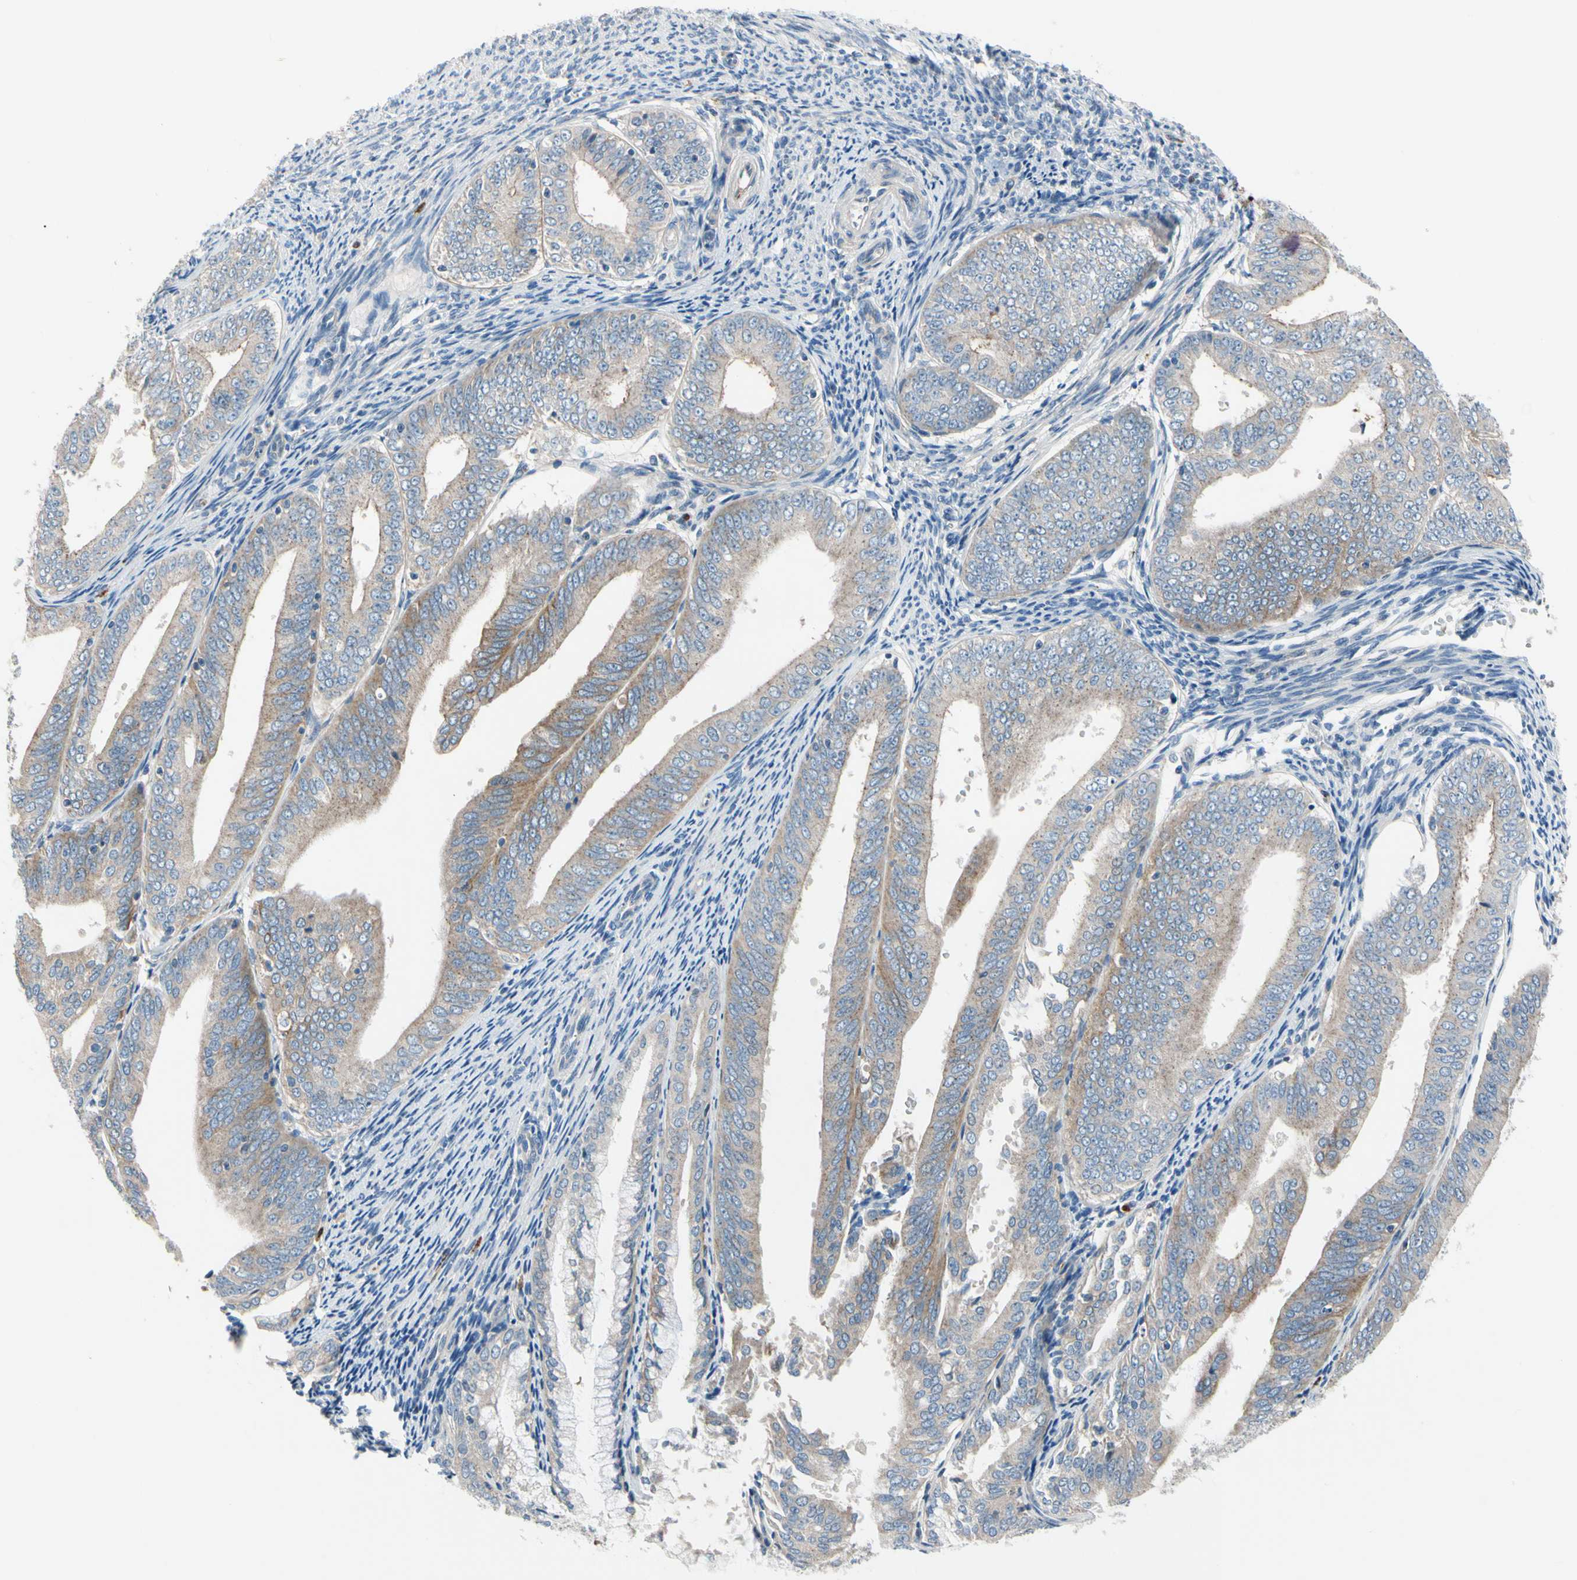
{"staining": {"intensity": "weak", "quantity": ">75%", "location": "cytoplasmic/membranous"}, "tissue": "endometrial cancer", "cell_type": "Tumor cells", "image_type": "cancer", "snomed": [{"axis": "morphology", "description": "Adenocarcinoma, NOS"}, {"axis": "topography", "description": "Endometrium"}], "caption": "Protein staining by IHC reveals weak cytoplasmic/membranous positivity in approximately >75% of tumor cells in adenocarcinoma (endometrial). Immunohistochemistry (ihc) stains the protein in brown and the nuclei are stained blue.", "gene": "HJURP", "patient": {"sex": "female", "age": 63}}